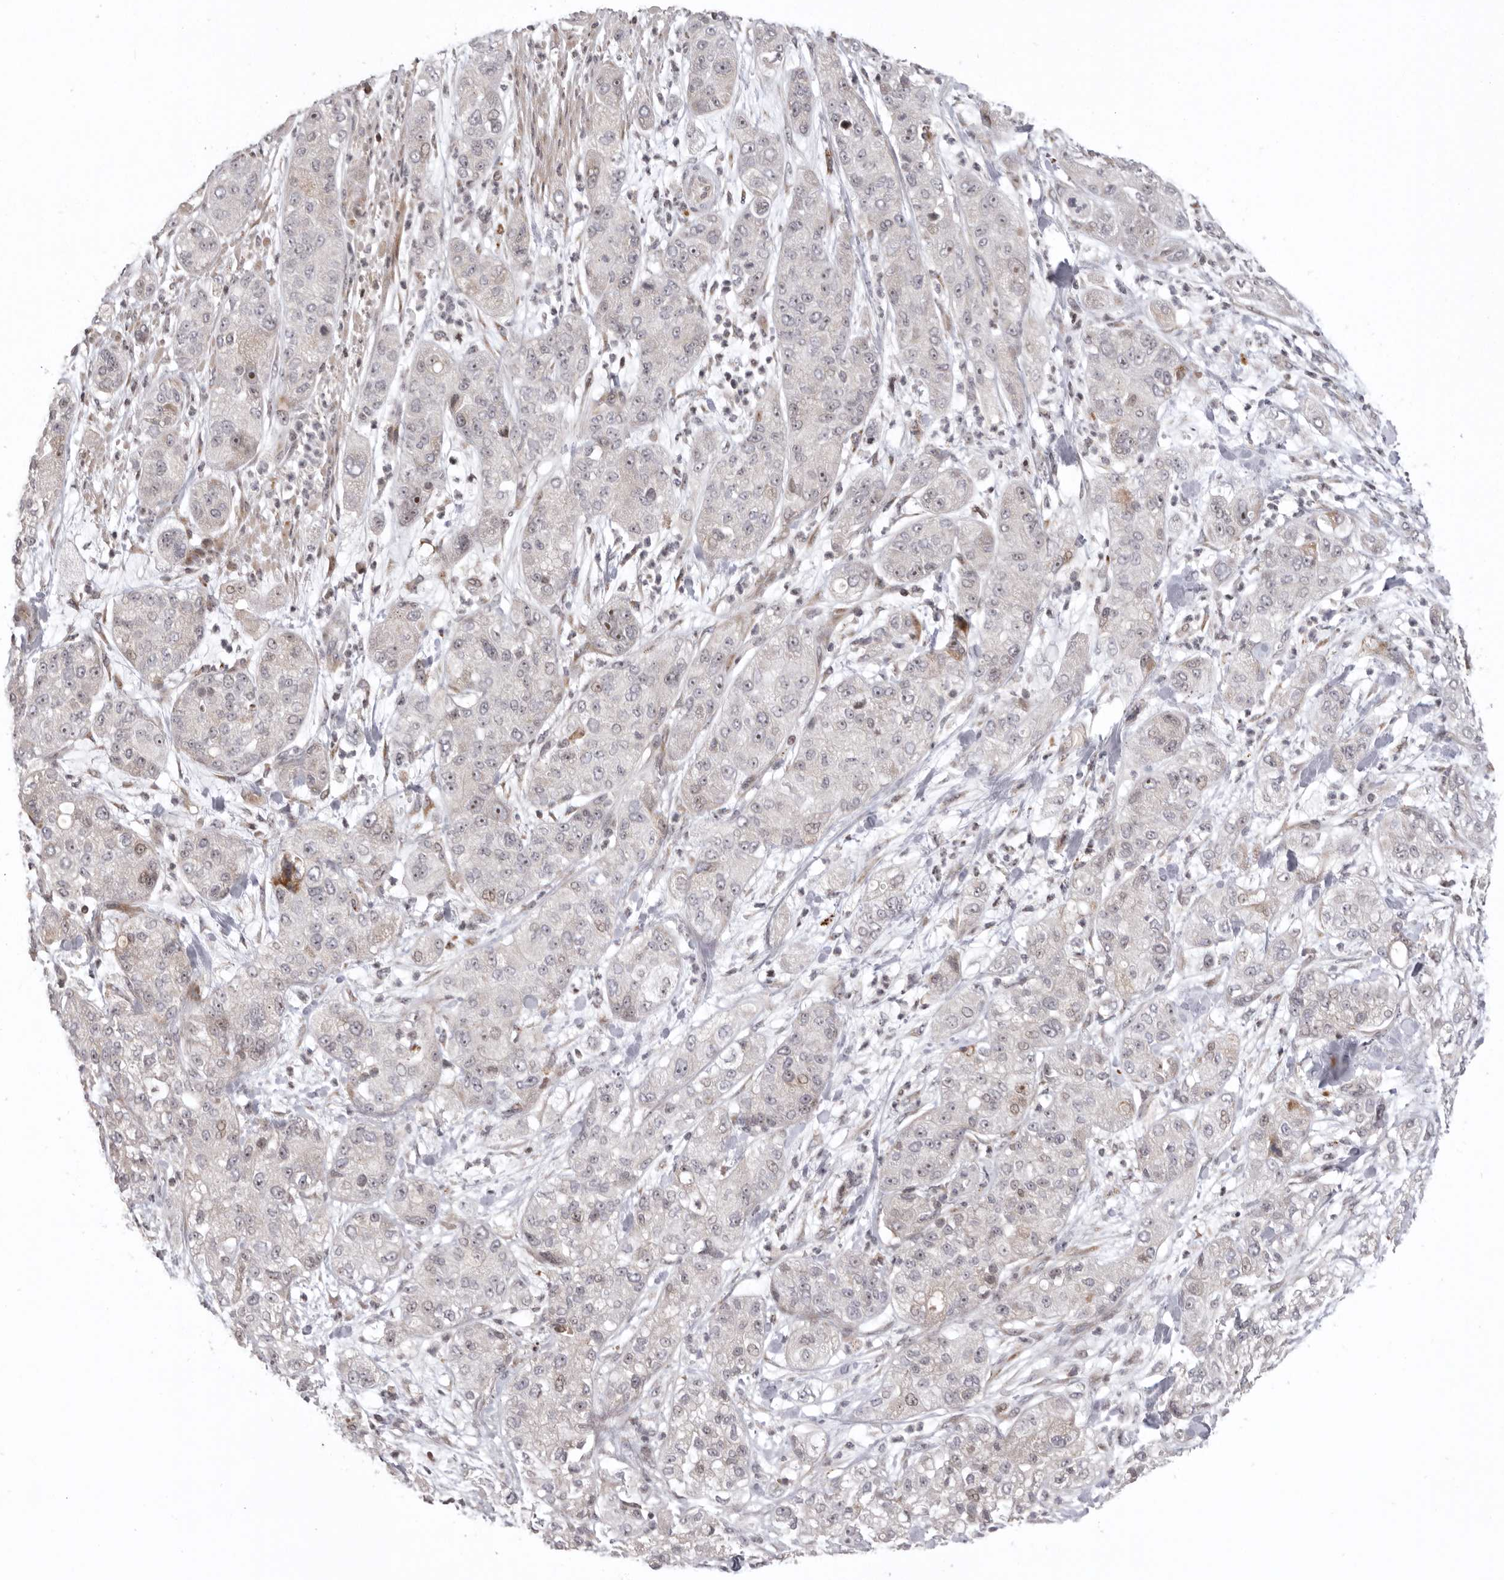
{"staining": {"intensity": "weak", "quantity": "25%-75%", "location": "nuclear"}, "tissue": "pancreatic cancer", "cell_type": "Tumor cells", "image_type": "cancer", "snomed": [{"axis": "morphology", "description": "Adenocarcinoma, NOS"}, {"axis": "topography", "description": "Pancreas"}], "caption": "Pancreatic cancer stained with DAB (3,3'-diaminobenzidine) immunohistochemistry displays low levels of weak nuclear expression in about 25%-75% of tumor cells.", "gene": "AZIN1", "patient": {"sex": "female", "age": 78}}